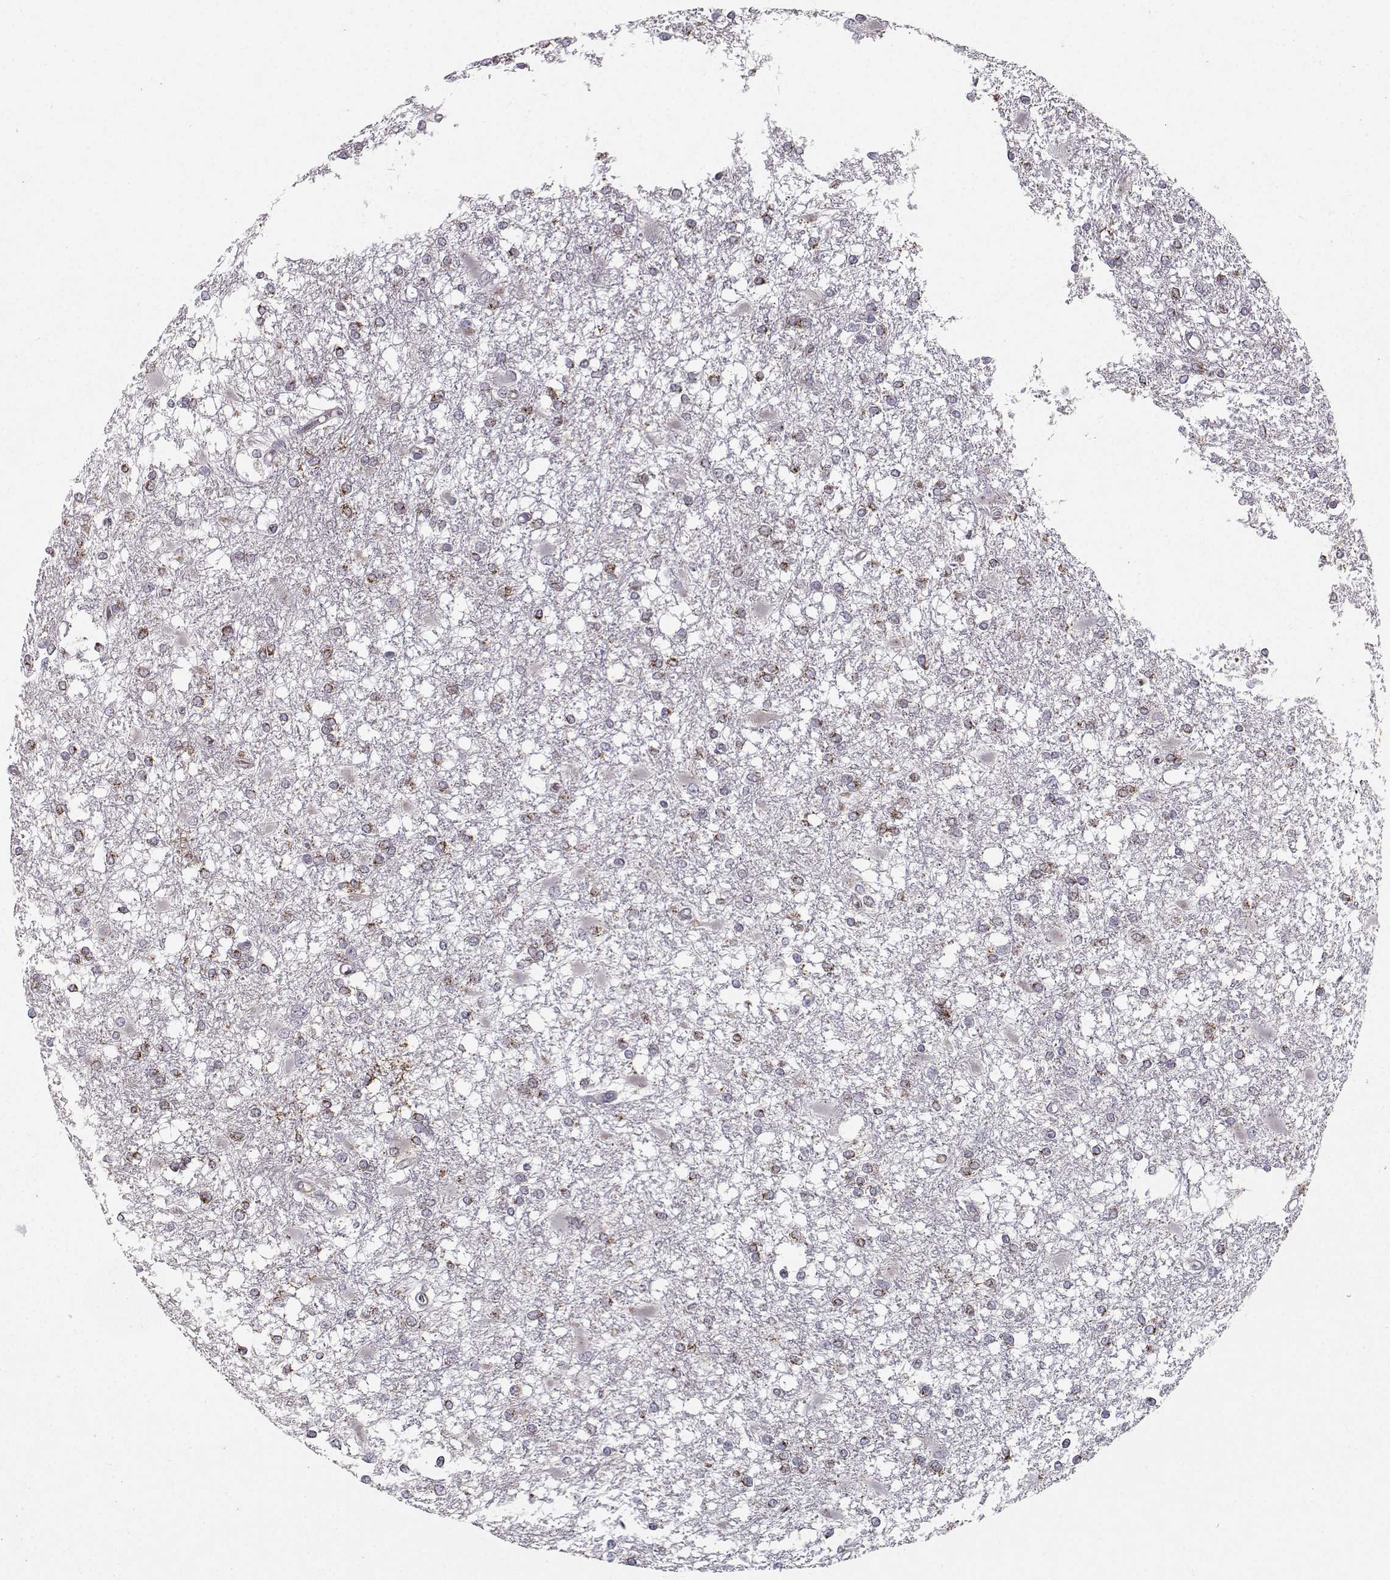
{"staining": {"intensity": "moderate", "quantity": "25%-75%", "location": "cytoplasmic/membranous"}, "tissue": "glioma", "cell_type": "Tumor cells", "image_type": "cancer", "snomed": [{"axis": "morphology", "description": "Glioma, malignant, High grade"}, {"axis": "topography", "description": "Cerebral cortex"}], "caption": "High-magnification brightfield microscopy of malignant glioma (high-grade) stained with DAB (3,3'-diaminobenzidine) (brown) and counterstained with hematoxylin (blue). tumor cells exhibit moderate cytoplasmic/membranous staining is identified in approximately25%-75% of cells.", "gene": "OPRD1", "patient": {"sex": "male", "age": 79}}